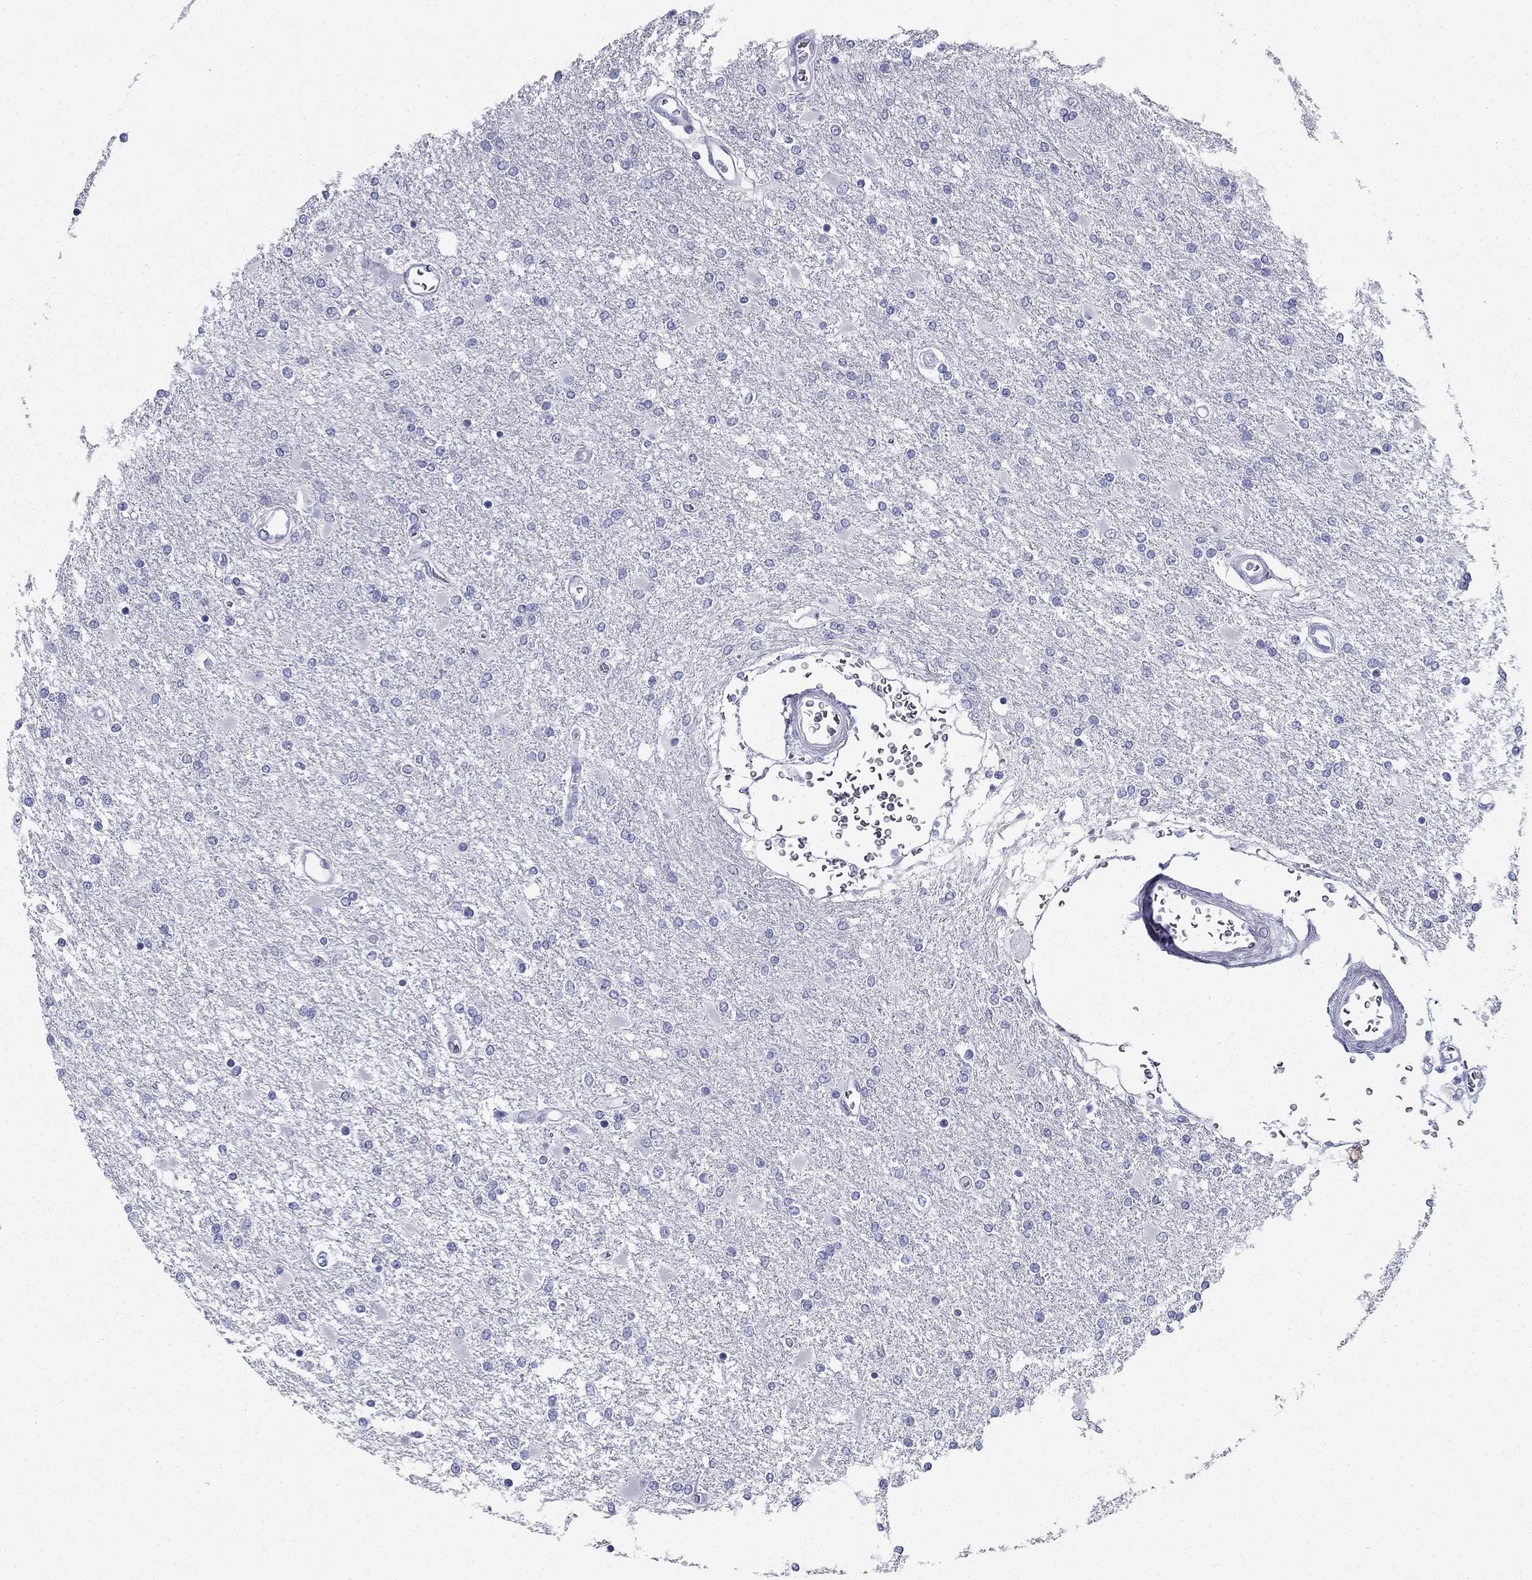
{"staining": {"intensity": "negative", "quantity": "none", "location": "none"}, "tissue": "glioma", "cell_type": "Tumor cells", "image_type": "cancer", "snomed": [{"axis": "morphology", "description": "Glioma, malignant, High grade"}, {"axis": "topography", "description": "Cerebral cortex"}], "caption": "This is an immunohistochemistry micrograph of malignant high-grade glioma. There is no positivity in tumor cells.", "gene": "ZP2", "patient": {"sex": "male", "age": 79}}